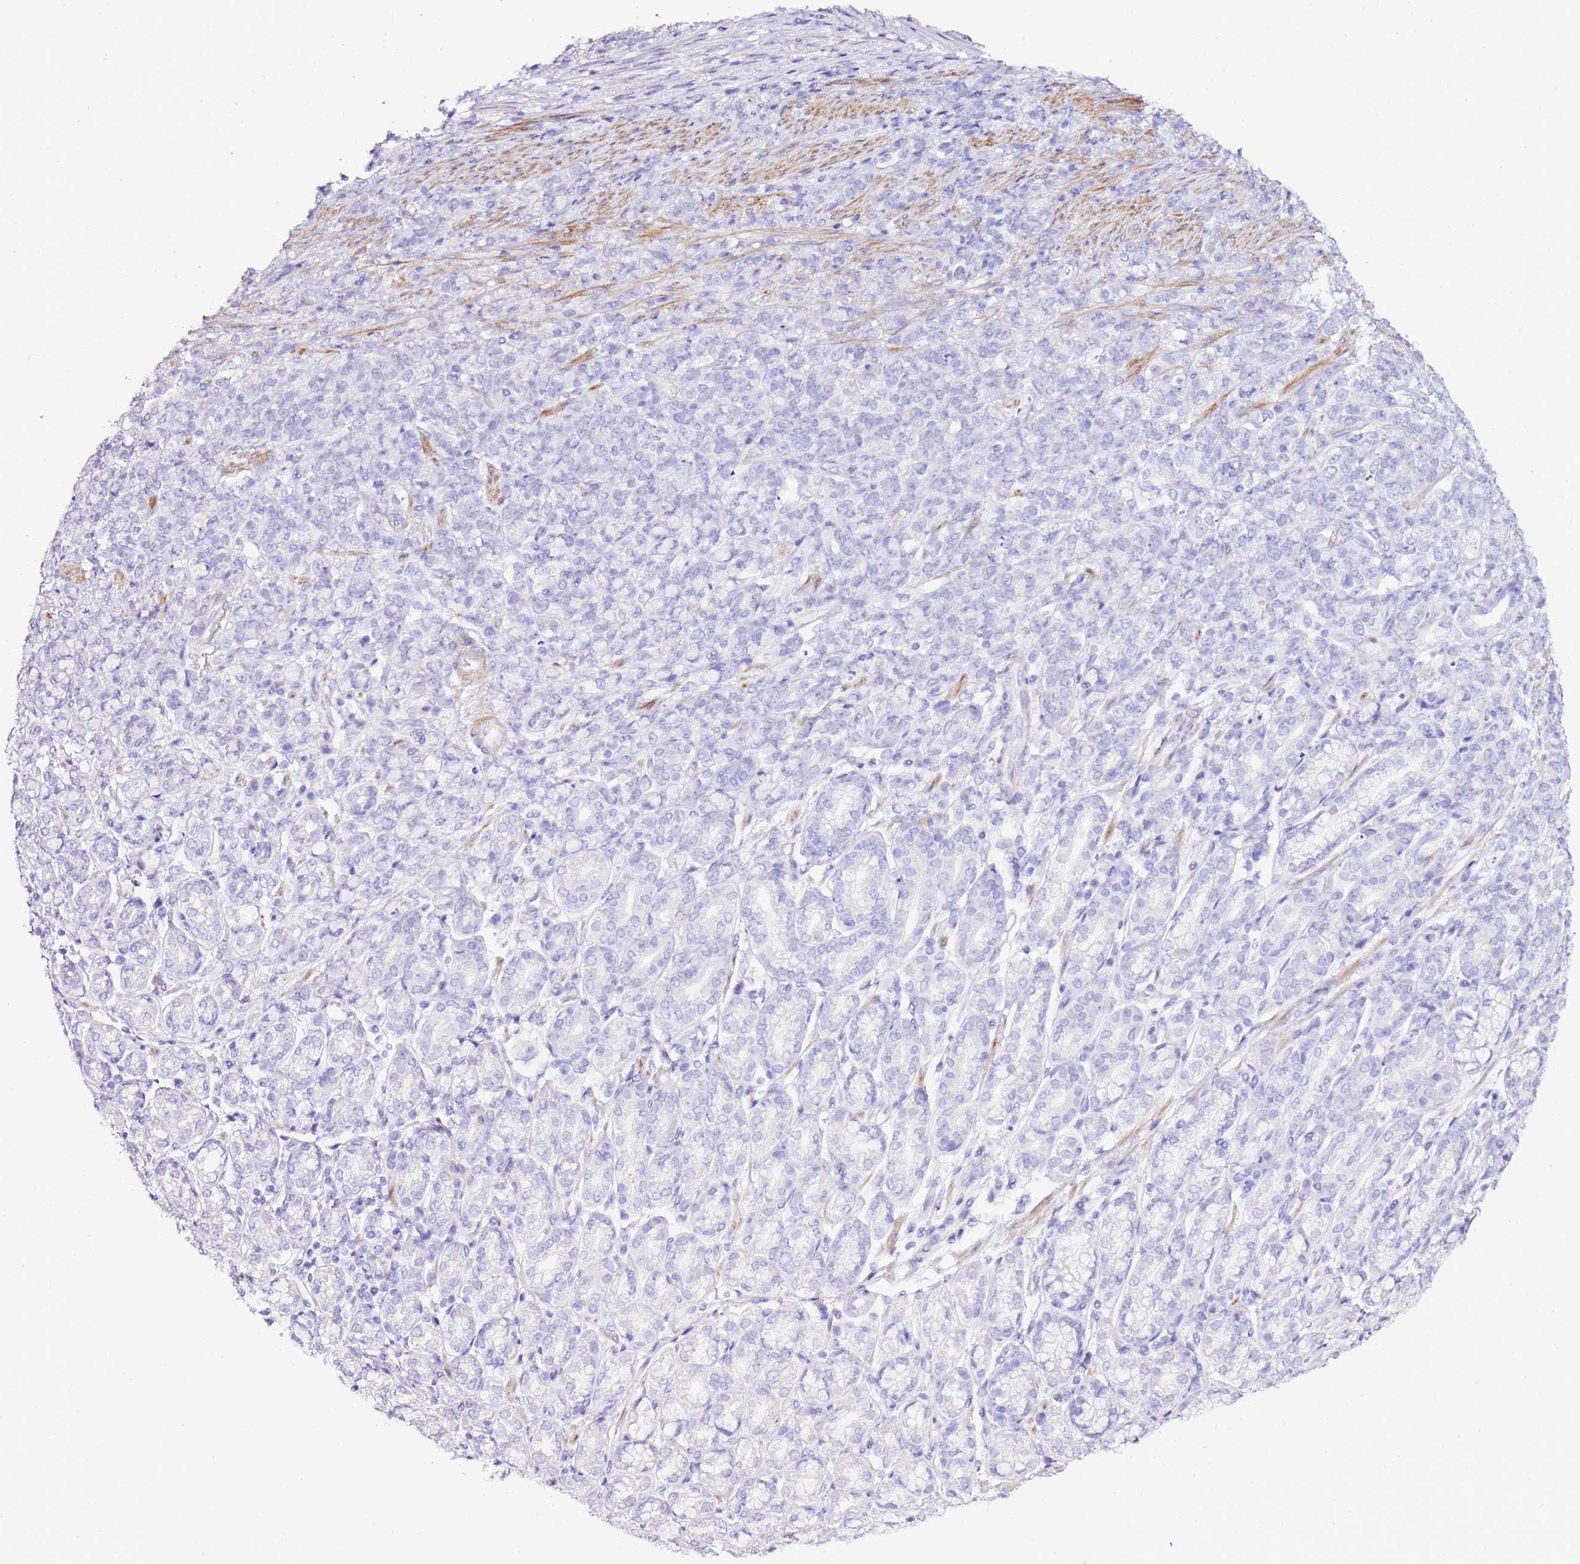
{"staining": {"intensity": "negative", "quantity": "none", "location": "none"}, "tissue": "stomach cancer", "cell_type": "Tumor cells", "image_type": "cancer", "snomed": [{"axis": "morphology", "description": "Adenocarcinoma, NOS"}, {"axis": "topography", "description": "Stomach"}], "caption": "High power microscopy histopathology image of an immunohistochemistry photomicrograph of stomach cancer (adenocarcinoma), revealing no significant staining in tumor cells. Brightfield microscopy of IHC stained with DAB (brown) and hematoxylin (blue), captured at high magnification.", "gene": "ART5", "patient": {"sex": "female", "age": 79}}